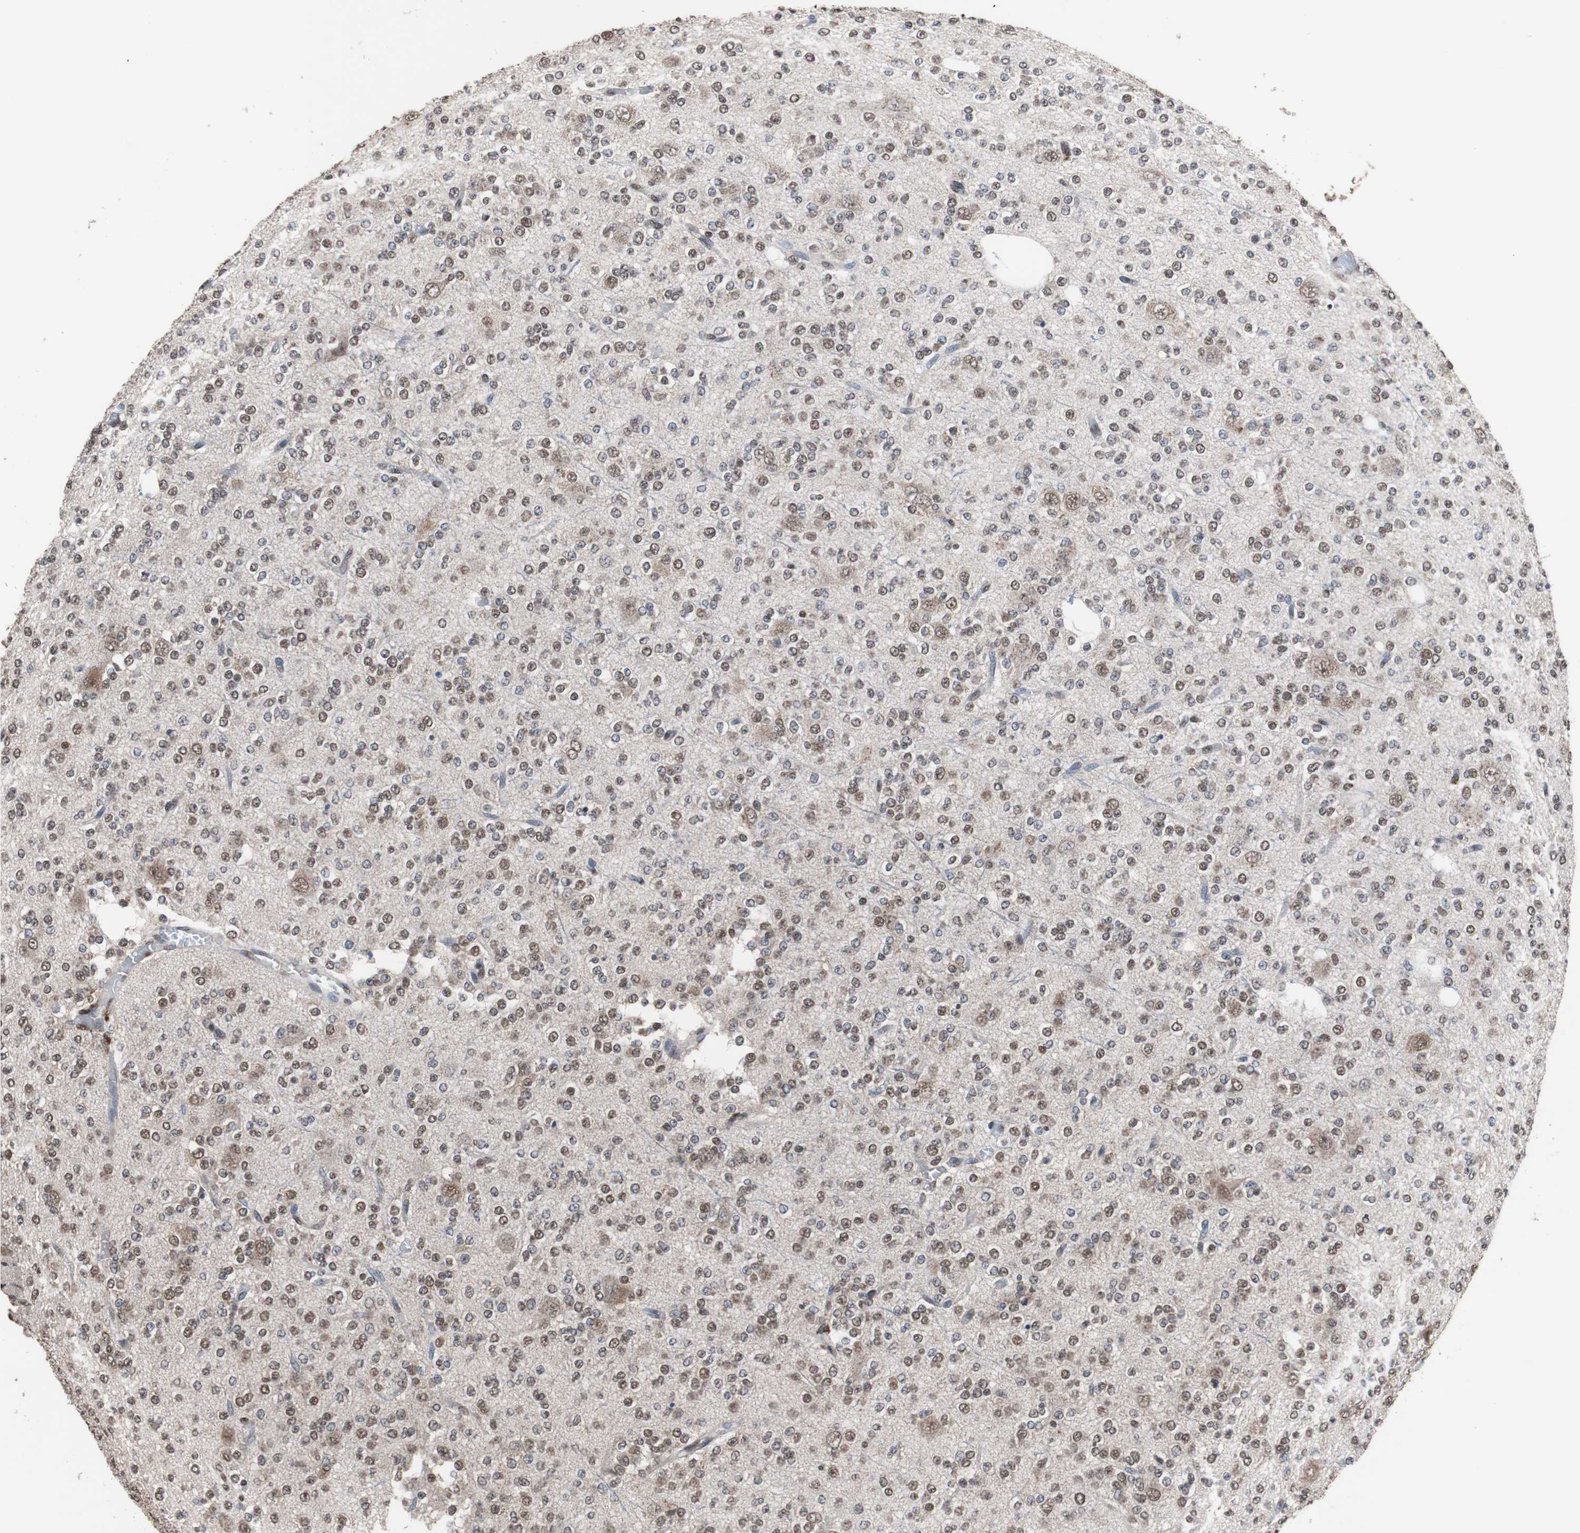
{"staining": {"intensity": "weak", "quantity": "25%-75%", "location": "nuclear"}, "tissue": "glioma", "cell_type": "Tumor cells", "image_type": "cancer", "snomed": [{"axis": "morphology", "description": "Glioma, malignant, Low grade"}, {"axis": "topography", "description": "Brain"}], "caption": "Protein expression by immunohistochemistry demonstrates weak nuclear staining in approximately 25%-75% of tumor cells in glioma. (DAB IHC, brown staining for protein, blue staining for nuclei).", "gene": "MED27", "patient": {"sex": "male", "age": 38}}